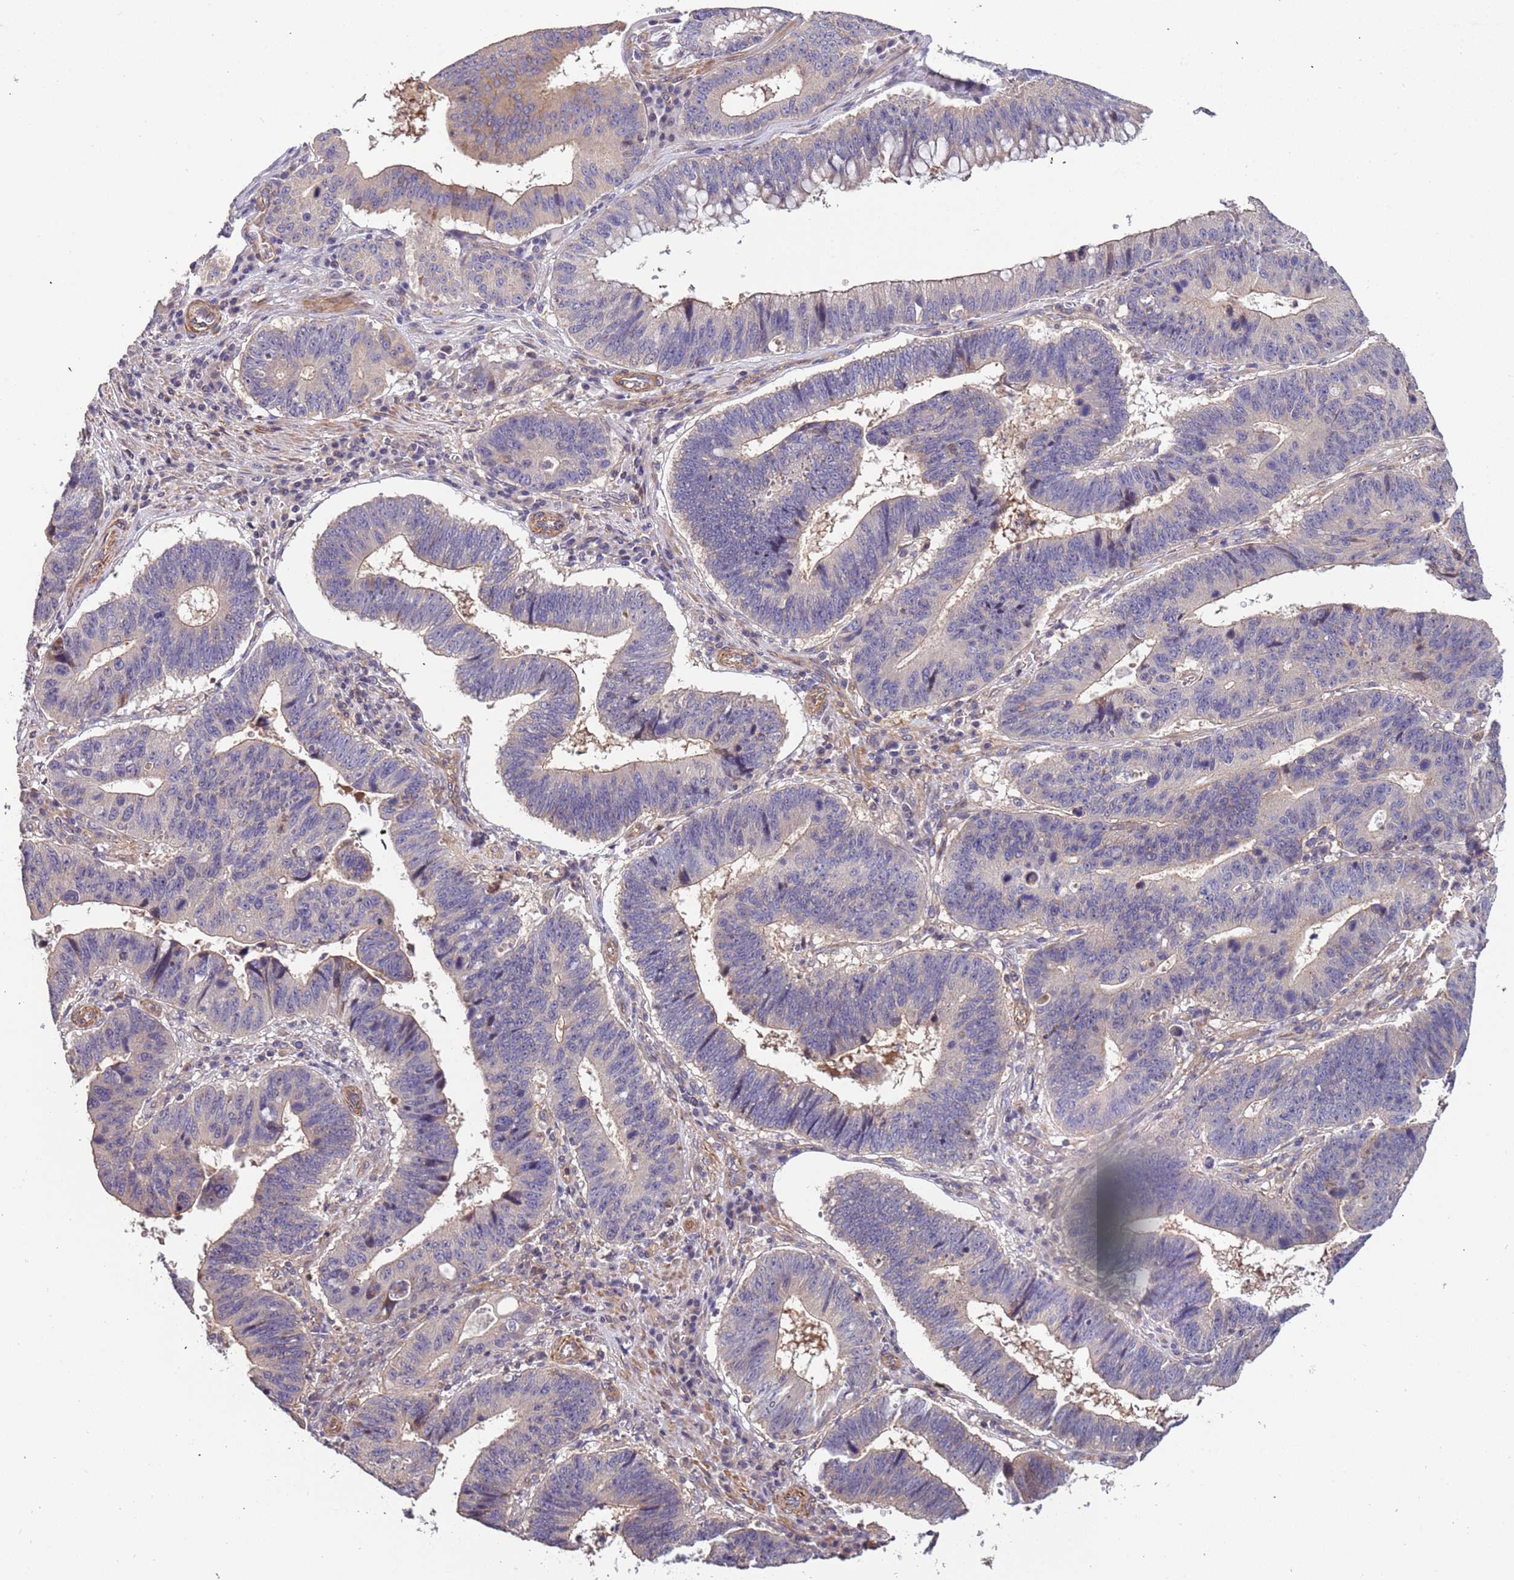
{"staining": {"intensity": "weak", "quantity": "<25%", "location": "cytoplasmic/membranous"}, "tissue": "stomach cancer", "cell_type": "Tumor cells", "image_type": "cancer", "snomed": [{"axis": "morphology", "description": "Adenocarcinoma, NOS"}, {"axis": "topography", "description": "Stomach"}], "caption": "IHC image of stomach cancer (adenocarcinoma) stained for a protein (brown), which displays no expression in tumor cells. (Brightfield microscopy of DAB IHC at high magnification).", "gene": "LAMB4", "patient": {"sex": "male", "age": 59}}